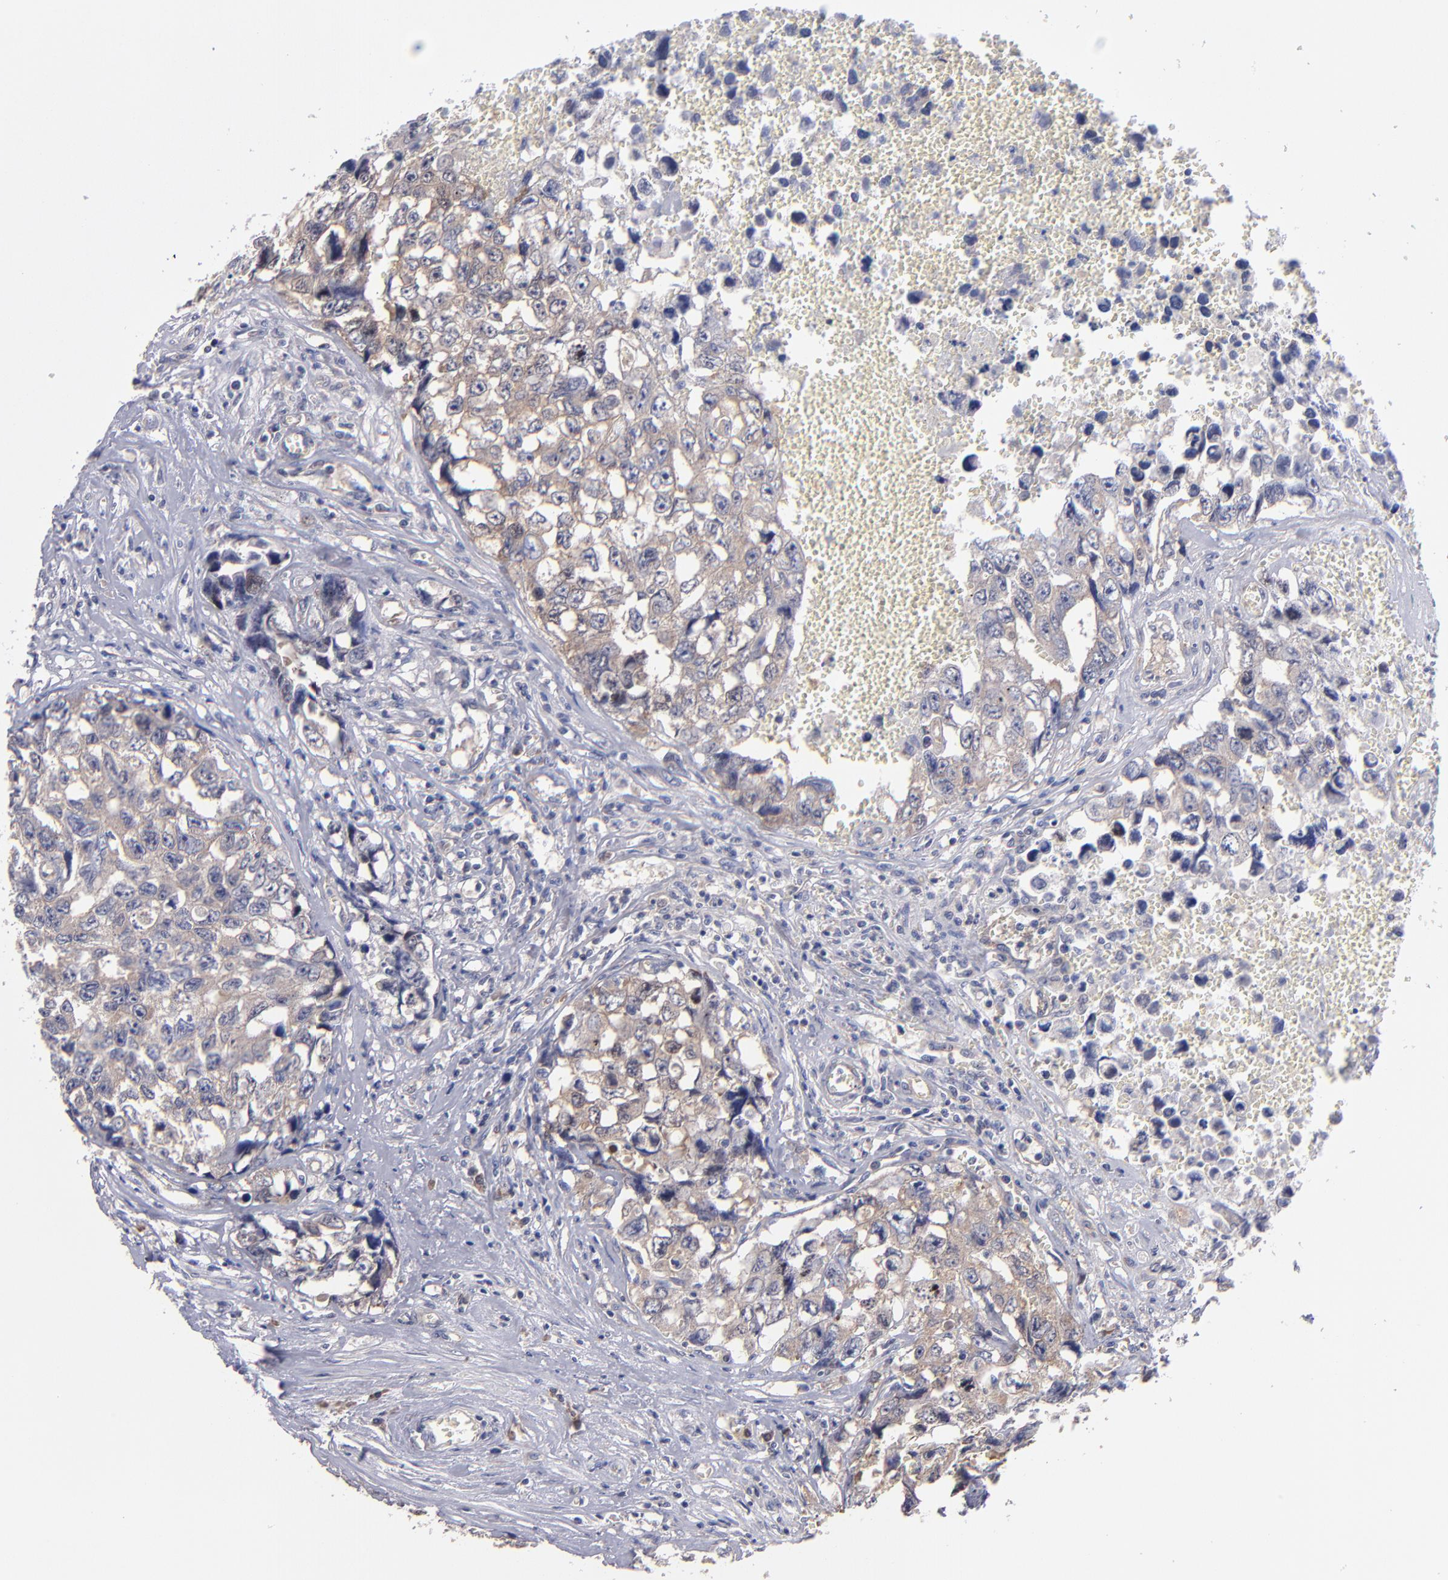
{"staining": {"intensity": "weak", "quantity": ">75%", "location": "cytoplasmic/membranous"}, "tissue": "testis cancer", "cell_type": "Tumor cells", "image_type": "cancer", "snomed": [{"axis": "morphology", "description": "Carcinoma, Embryonal, NOS"}, {"axis": "topography", "description": "Testis"}], "caption": "Immunohistochemical staining of testis cancer reveals weak cytoplasmic/membranous protein positivity in approximately >75% of tumor cells.", "gene": "EIF3L", "patient": {"sex": "male", "age": 31}}